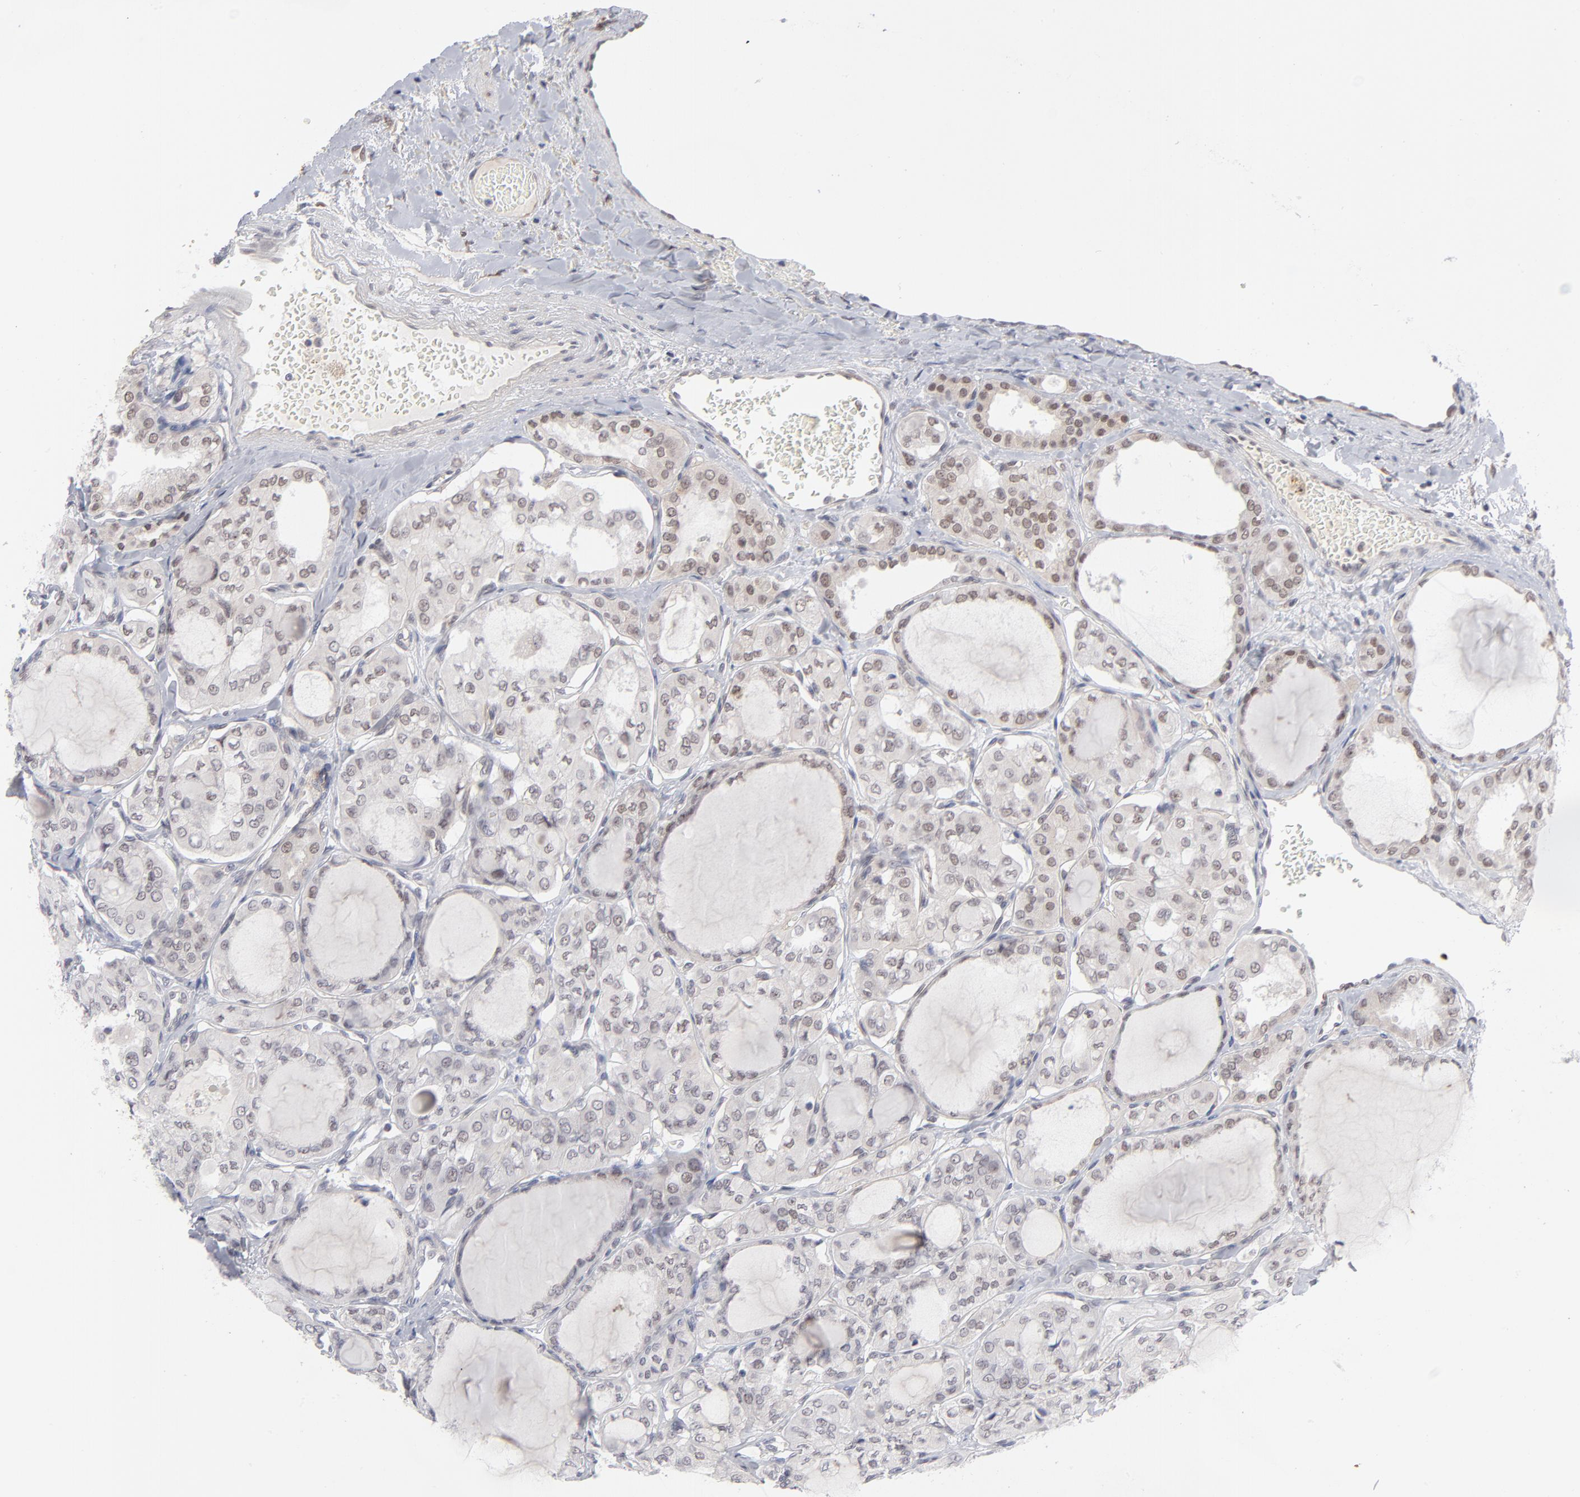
{"staining": {"intensity": "weak", "quantity": "25%-75%", "location": "nuclear"}, "tissue": "thyroid cancer", "cell_type": "Tumor cells", "image_type": "cancer", "snomed": [{"axis": "morphology", "description": "Papillary adenocarcinoma, NOS"}, {"axis": "topography", "description": "Thyroid gland"}], "caption": "An immunohistochemistry image of tumor tissue is shown. Protein staining in brown highlights weak nuclear positivity in thyroid cancer within tumor cells. (brown staining indicates protein expression, while blue staining denotes nuclei).", "gene": "NBN", "patient": {"sex": "male", "age": 20}}